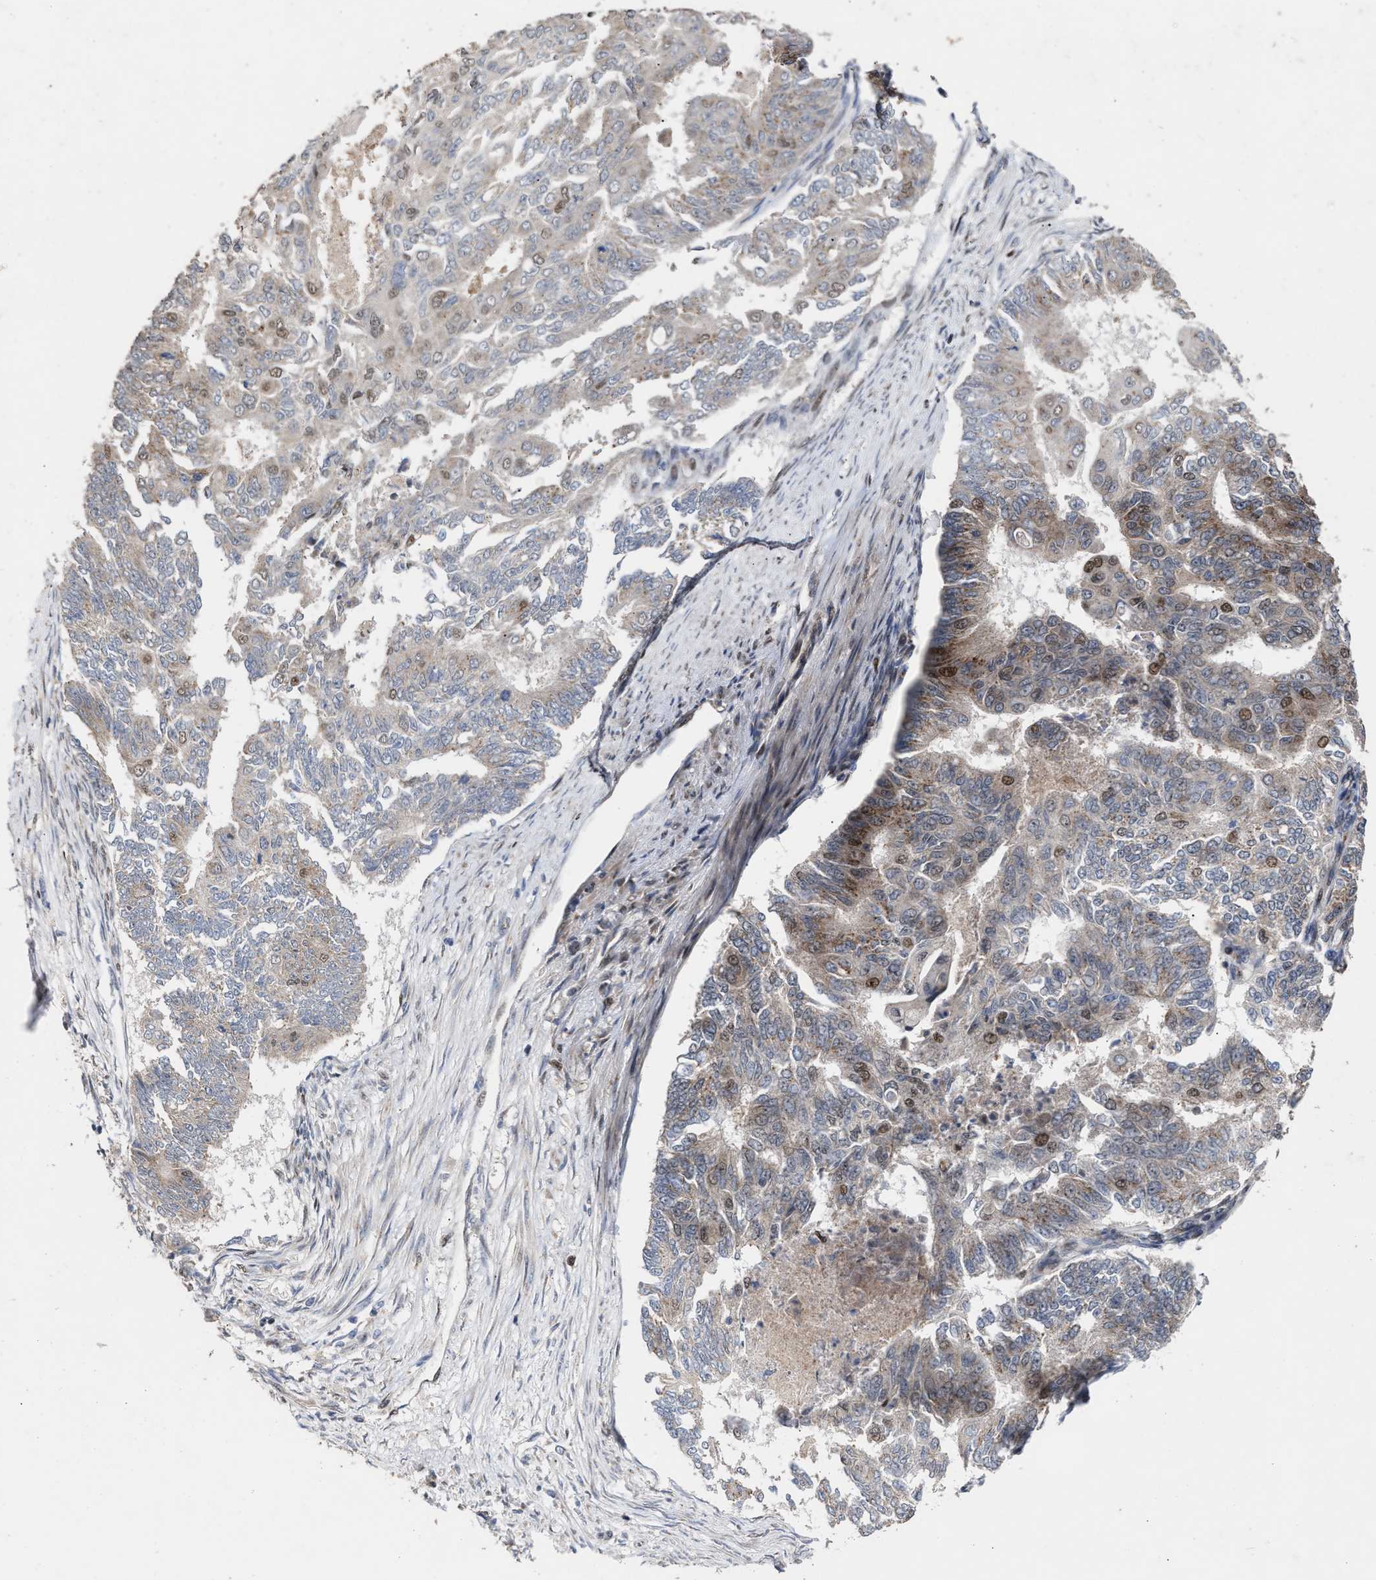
{"staining": {"intensity": "weak", "quantity": "<25%", "location": "nuclear"}, "tissue": "endometrial cancer", "cell_type": "Tumor cells", "image_type": "cancer", "snomed": [{"axis": "morphology", "description": "Adenocarcinoma, NOS"}, {"axis": "topography", "description": "Endometrium"}], "caption": "IHC of adenocarcinoma (endometrial) shows no expression in tumor cells.", "gene": "MKNK2", "patient": {"sex": "female", "age": 32}}